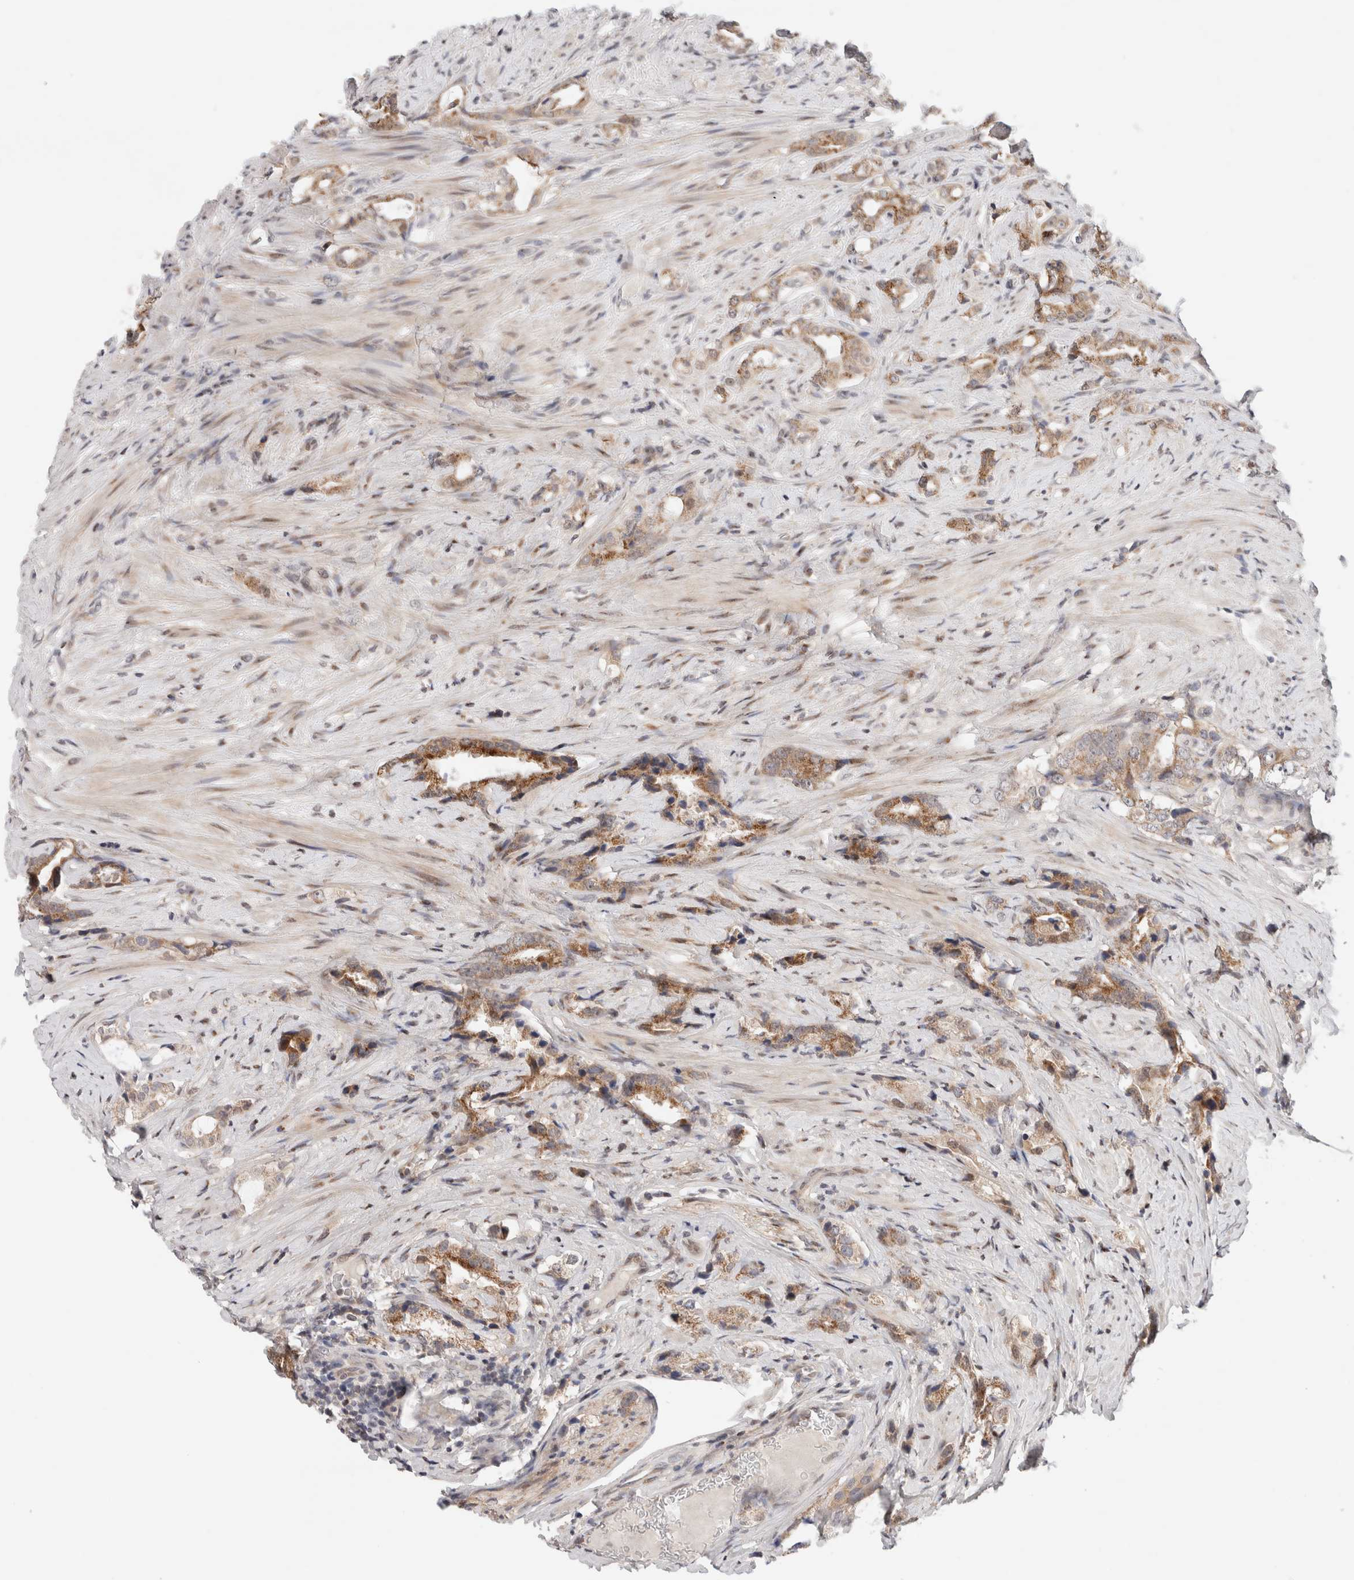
{"staining": {"intensity": "moderate", "quantity": "25%-75%", "location": "cytoplasmic/membranous"}, "tissue": "prostate cancer", "cell_type": "Tumor cells", "image_type": "cancer", "snomed": [{"axis": "morphology", "description": "Adenocarcinoma, High grade"}, {"axis": "topography", "description": "Prostate"}], "caption": "Immunohistochemical staining of prostate cancer reveals moderate cytoplasmic/membranous protein positivity in approximately 25%-75% of tumor cells.", "gene": "ERI3", "patient": {"sex": "male", "age": 63}}